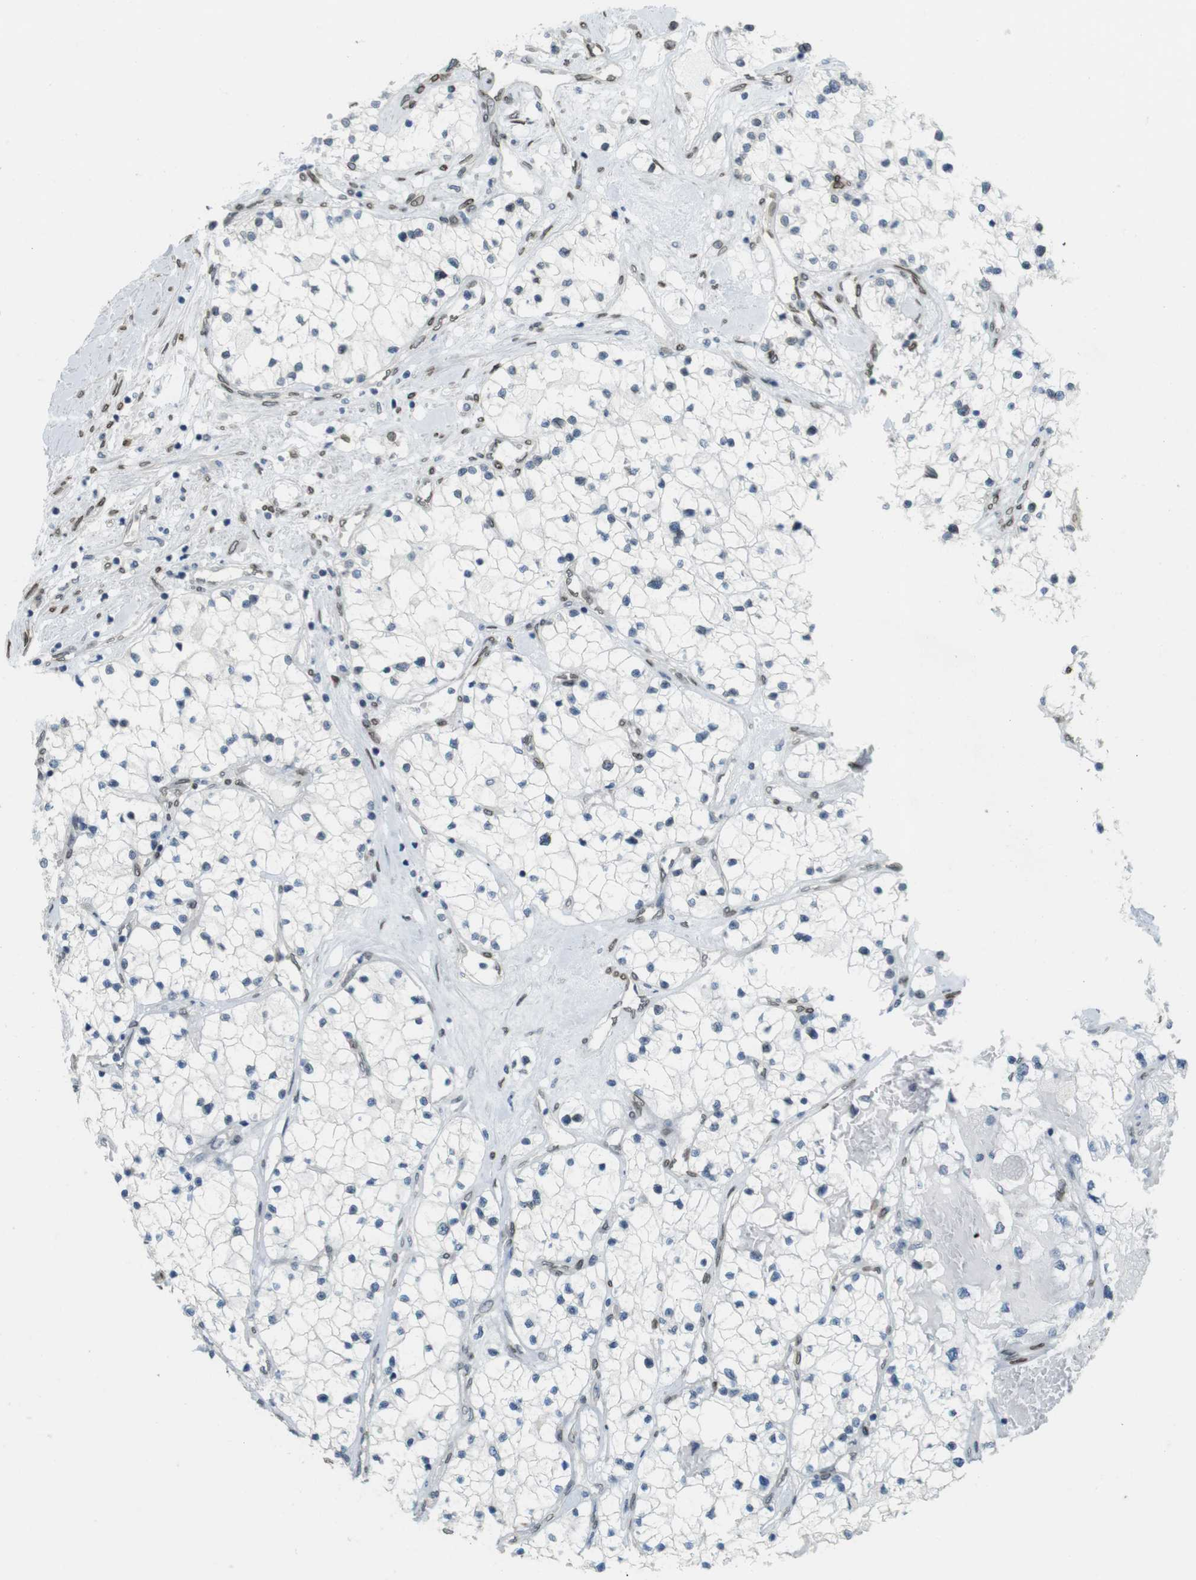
{"staining": {"intensity": "negative", "quantity": "none", "location": "none"}, "tissue": "renal cancer", "cell_type": "Tumor cells", "image_type": "cancer", "snomed": [{"axis": "morphology", "description": "Adenocarcinoma, NOS"}, {"axis": "topography", "description": "Kidney"}], "caption": "Renal cancer was stained to show a protein in brown. There is no significant positivity in tumor cells. Brightfield microscopy of immunohistochemistry stained with DAB (3,3'-diaminobenzidine) (brown) and hematoxylin (blue), captured at high magnification.", "gene": "ARL6IP6", "patient": {"sex": "male", "age": 68}}